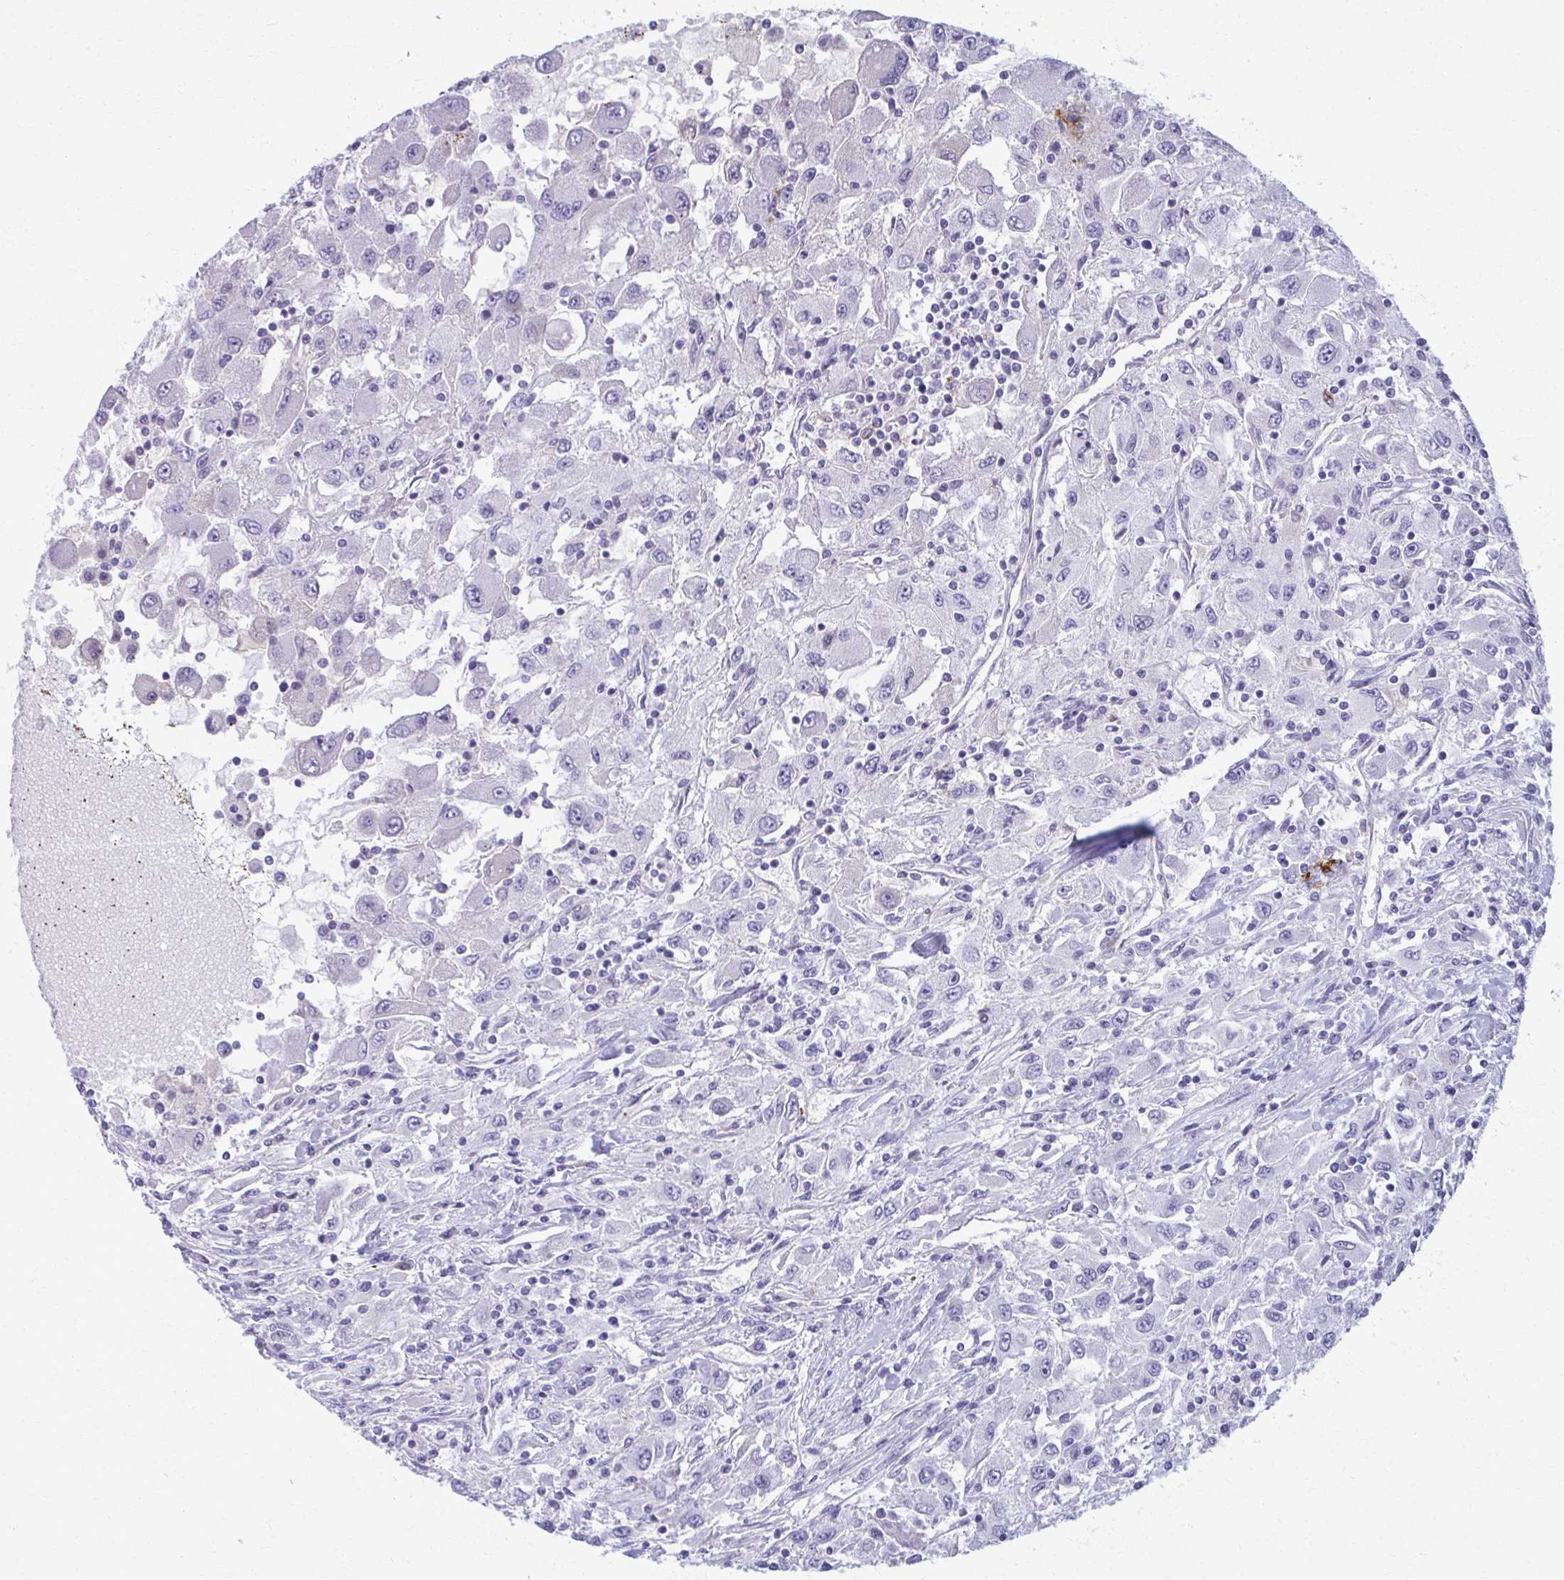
{"staining": {"intensity": "negative", "quantity": "none", "location": "none"}, "tissue": "renal cancer", "cell_type": "Tumor cells", "image_type": "cancer", "snomed": [{"axis": "morphology", "description": "Adenocarcinoma, NOS"}, {"axis": "topography", "description": "Kidney"}], "caption": "Human adenocarcinoma (renal) stained for a protein using immunohistochemistry displays no staining in tumor cells.", "gene": "OR4M1", "patient": {"sex": "female", "age": 67}}